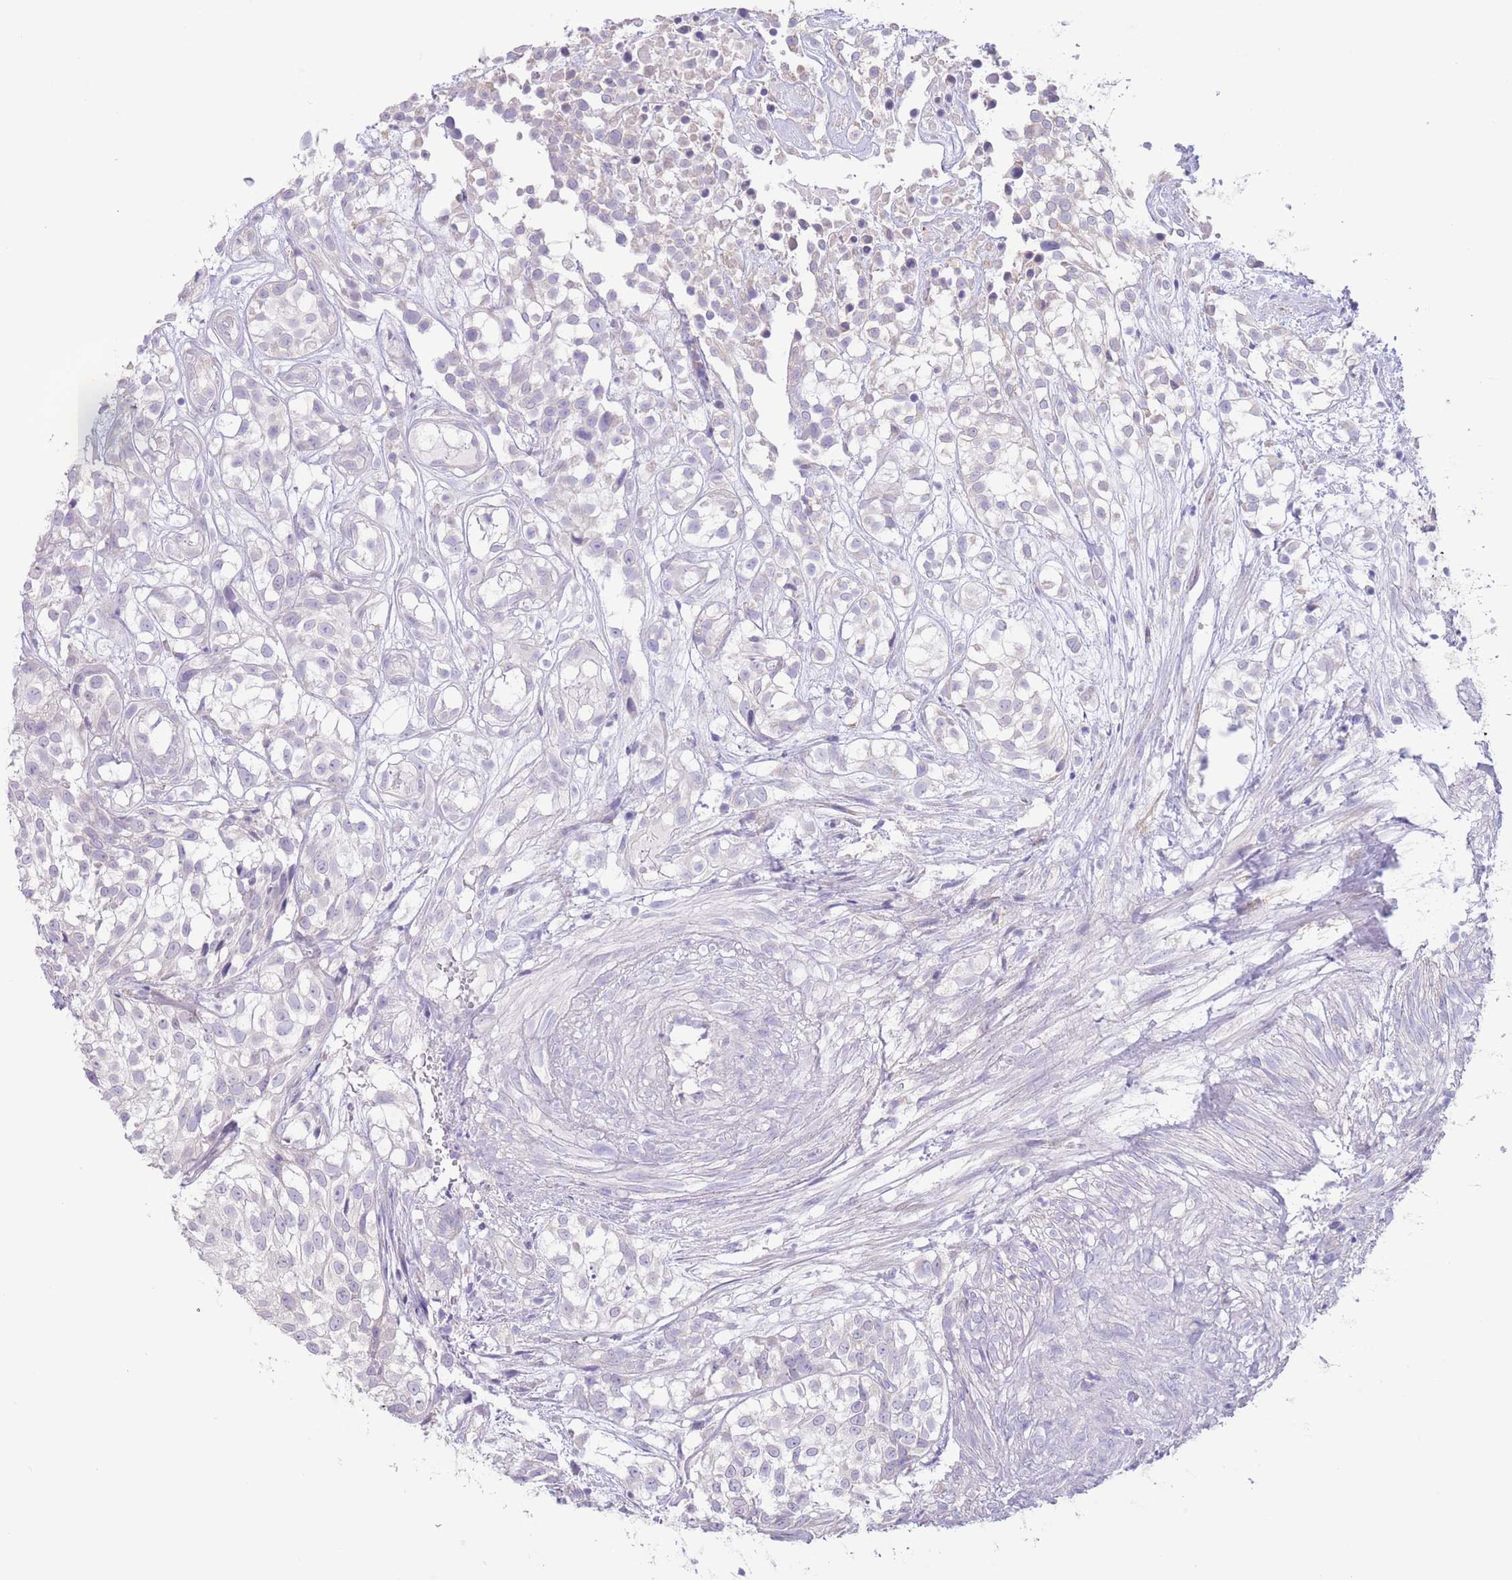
{"staining": {"intensity": "negative", "quantity": "none", "location": "none"}, "tissue": "urothelial cancer", "cell_type": "Tumor cells", "image_type": "cancer", "snomed": [{"axis": "morphology", "description": "Urothelial carcinoma, High grade"}, {"axis": "topography", "description": "Urinary bladder"}], "caption": "Protein analysis of urothelial cancer shows no significant staining in tumor cells.", "gene": "FAH", "patient": {"sex": "male", "age": 56}}